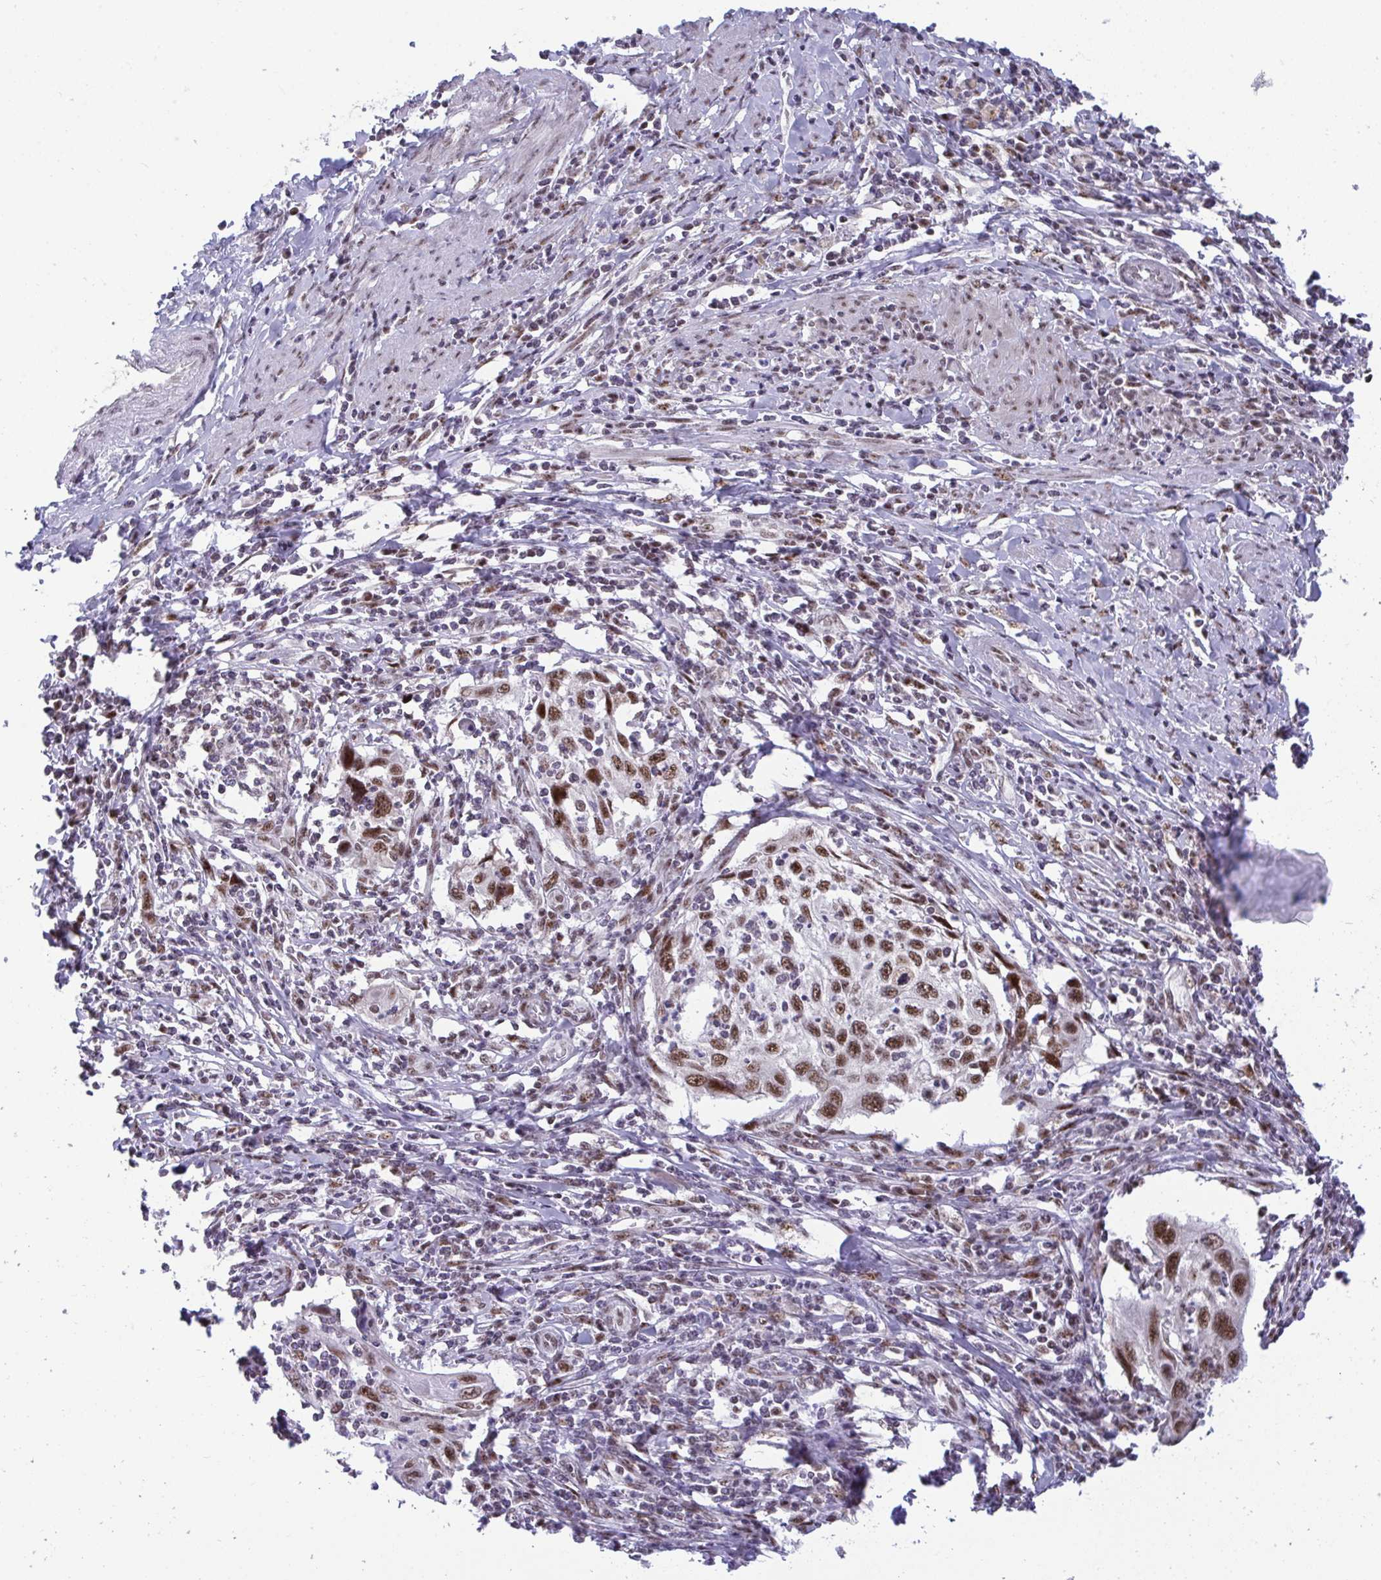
{"staining": {"intensity": "moderate", "quantity": ">75%", "location": "nuclear"}, "tissue": "cervical cancer", "cell_type": "Tumor cells", "image_type": "cancer", "snomed": [{"axis": "morphology", "description": "Squamous cell carcinoma, NOS"}, {"axis": "topography", "description": "Cervix"}], "caption": "Tumor cells show moderate nuclear expression in about >75% of cells in cervical cancer.", "gene": "WBP11", "patient": {"sex": "female", "age": 70}}